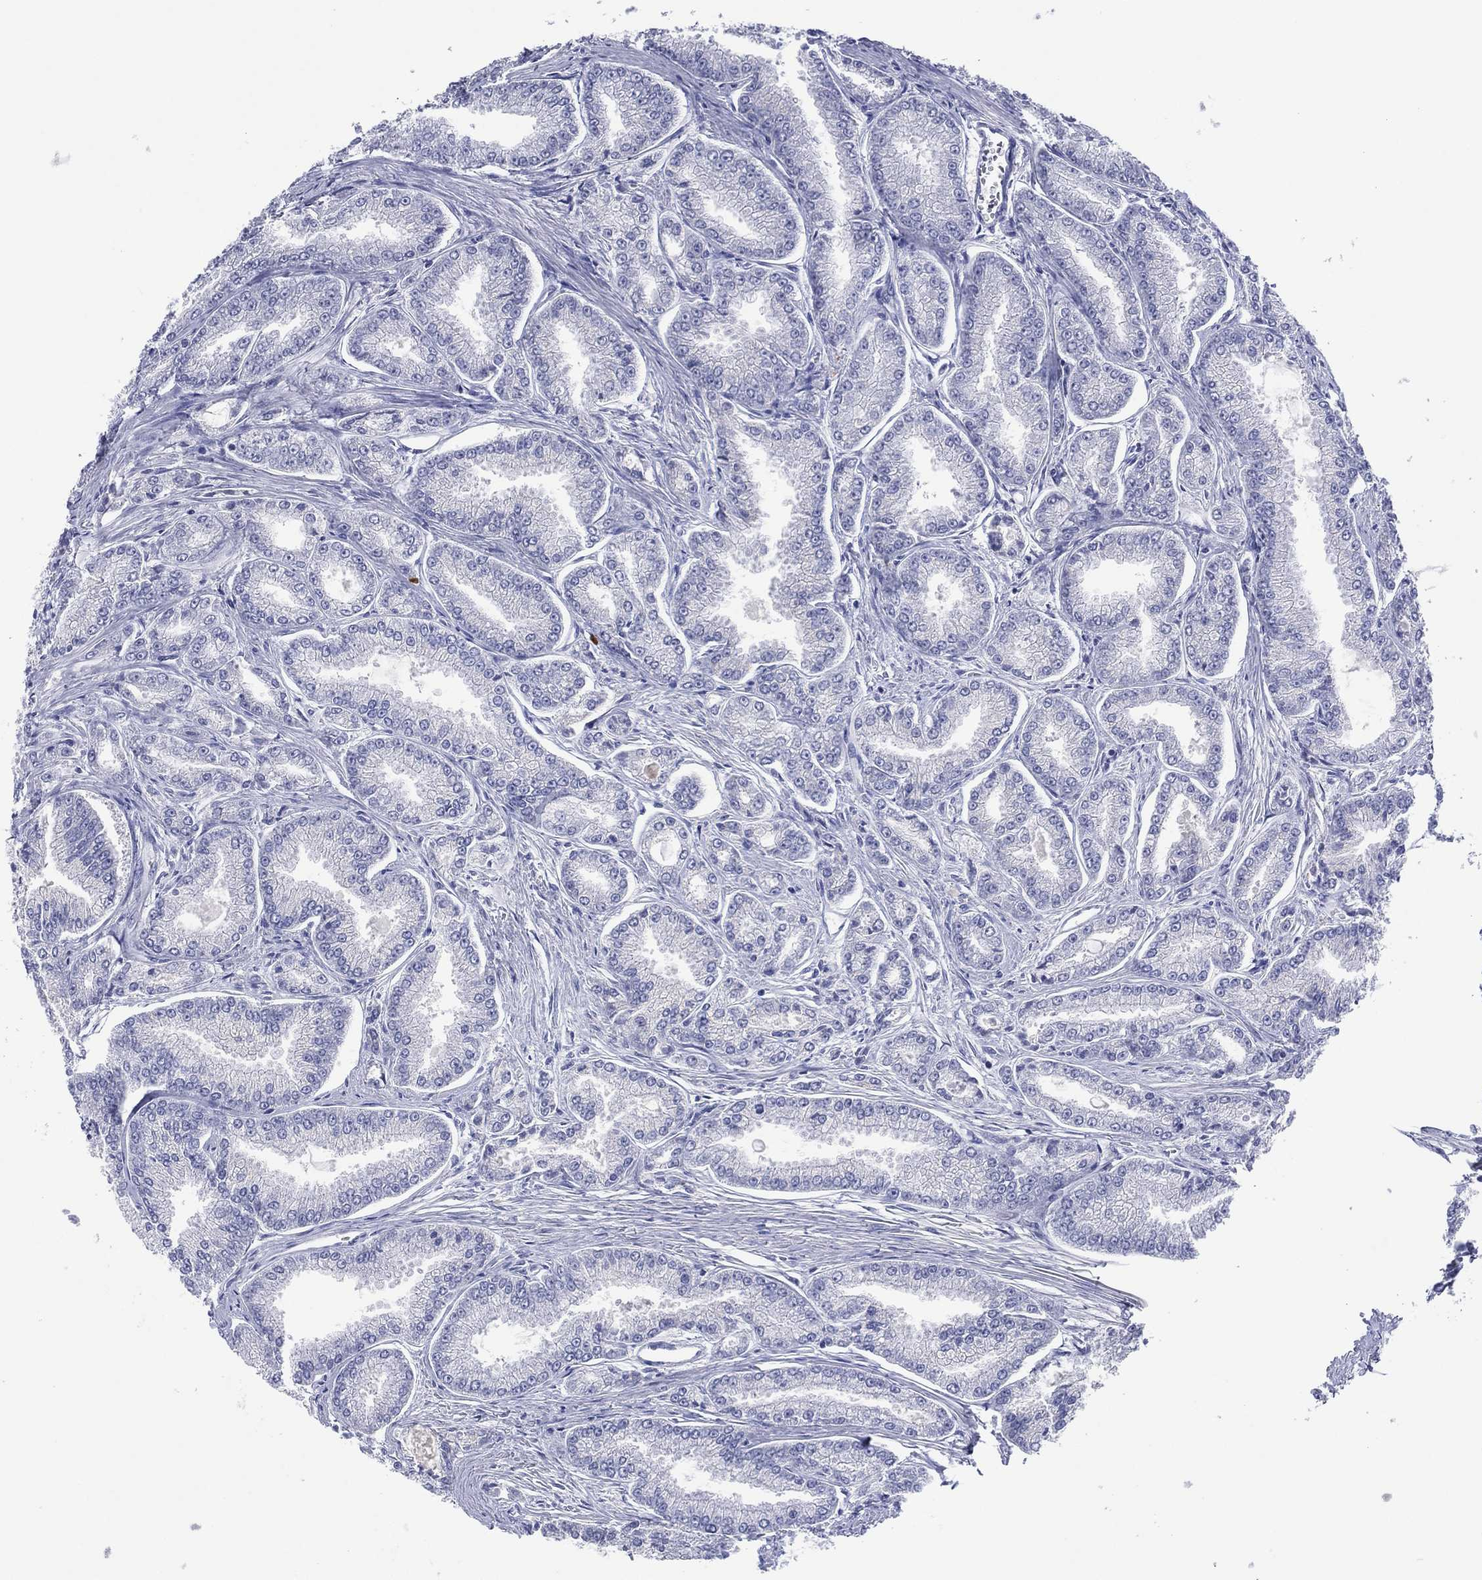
{"staining": {"intensity": "negative", "quantity": "none", "location": "none"}, "tissue": "prostate cancer", "cell_type": "Tumor cells", "image_type": "cancer", "snomed": [{"axis": "morphology", "description": "Adenocarcinoma, NOS"}, {"axis": "morphology", "description": "Adenocarcinoma, High grade"}, {"axis": "topography", "description": "Prostate"}], "caption": "High power microscopy histopathology image of an immunohistochemistry (IHC) histopathology image of prostate adenocarcinoma (high-grade), revealing no significant expression in tumor cells. (Immunohistochemistry, brightfield microscopy, high magnification).", "gene": "TRIM31", "patient": {"sex": "male", "age": 70}}